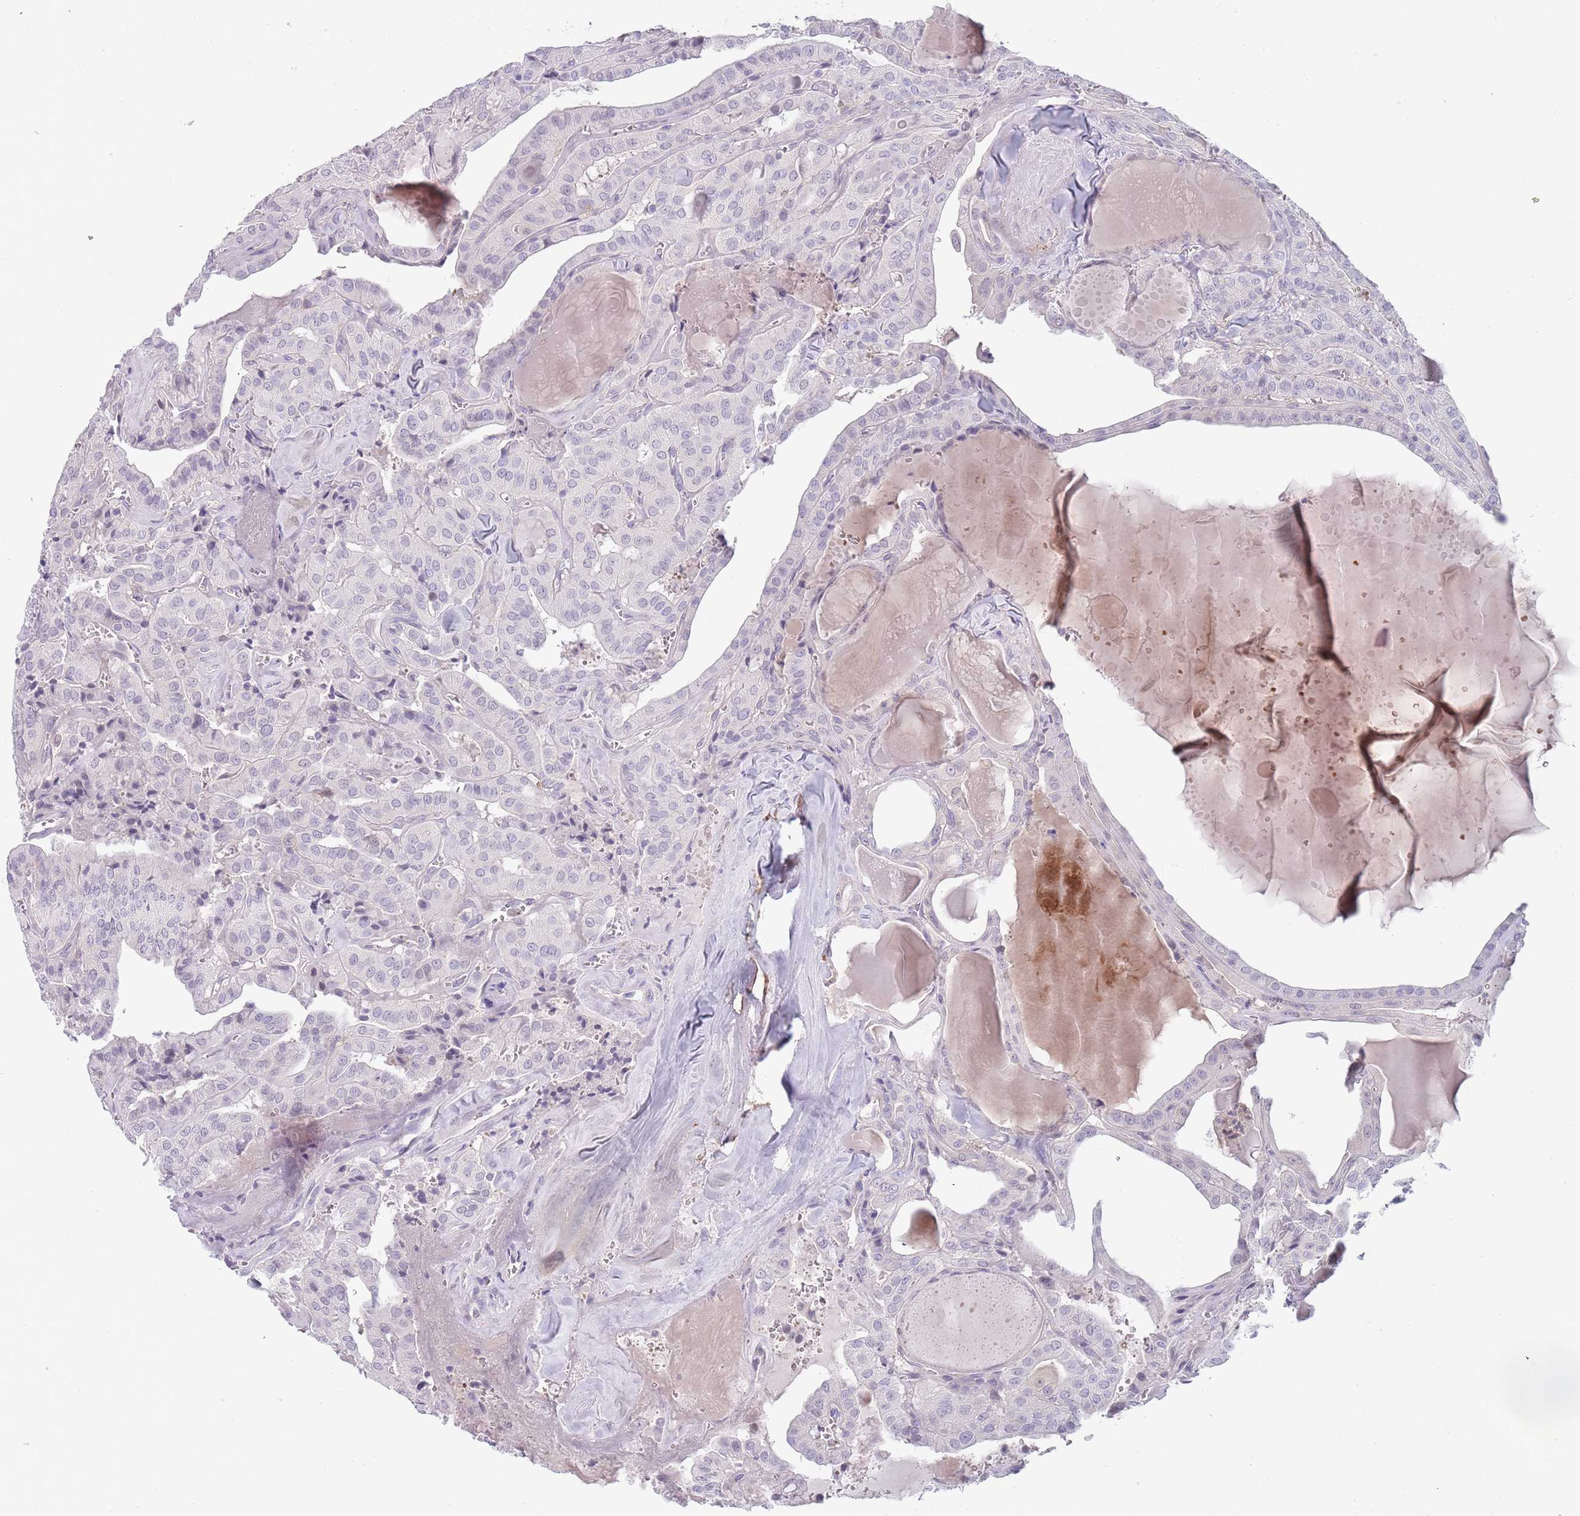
{"staining": {"intensity": "negative", "quantity": "none", "location": "none"}, "tissue": "thyroid cancer", "cell_type": "Tumor cells", "image_type": "cancer", "snomed": [{"axis": "morphology", "description": "Papillary adenocarcinoma, NOS"}, {"axis": "topography", "description": "Thyroid gland"}], "caption": "The image displays no significant expression in tumor cells of thyroid cancer (papillary adenocarcinoma).", "gene": "CLNS1A", "patient": {"sex": "male", "age": 52}}